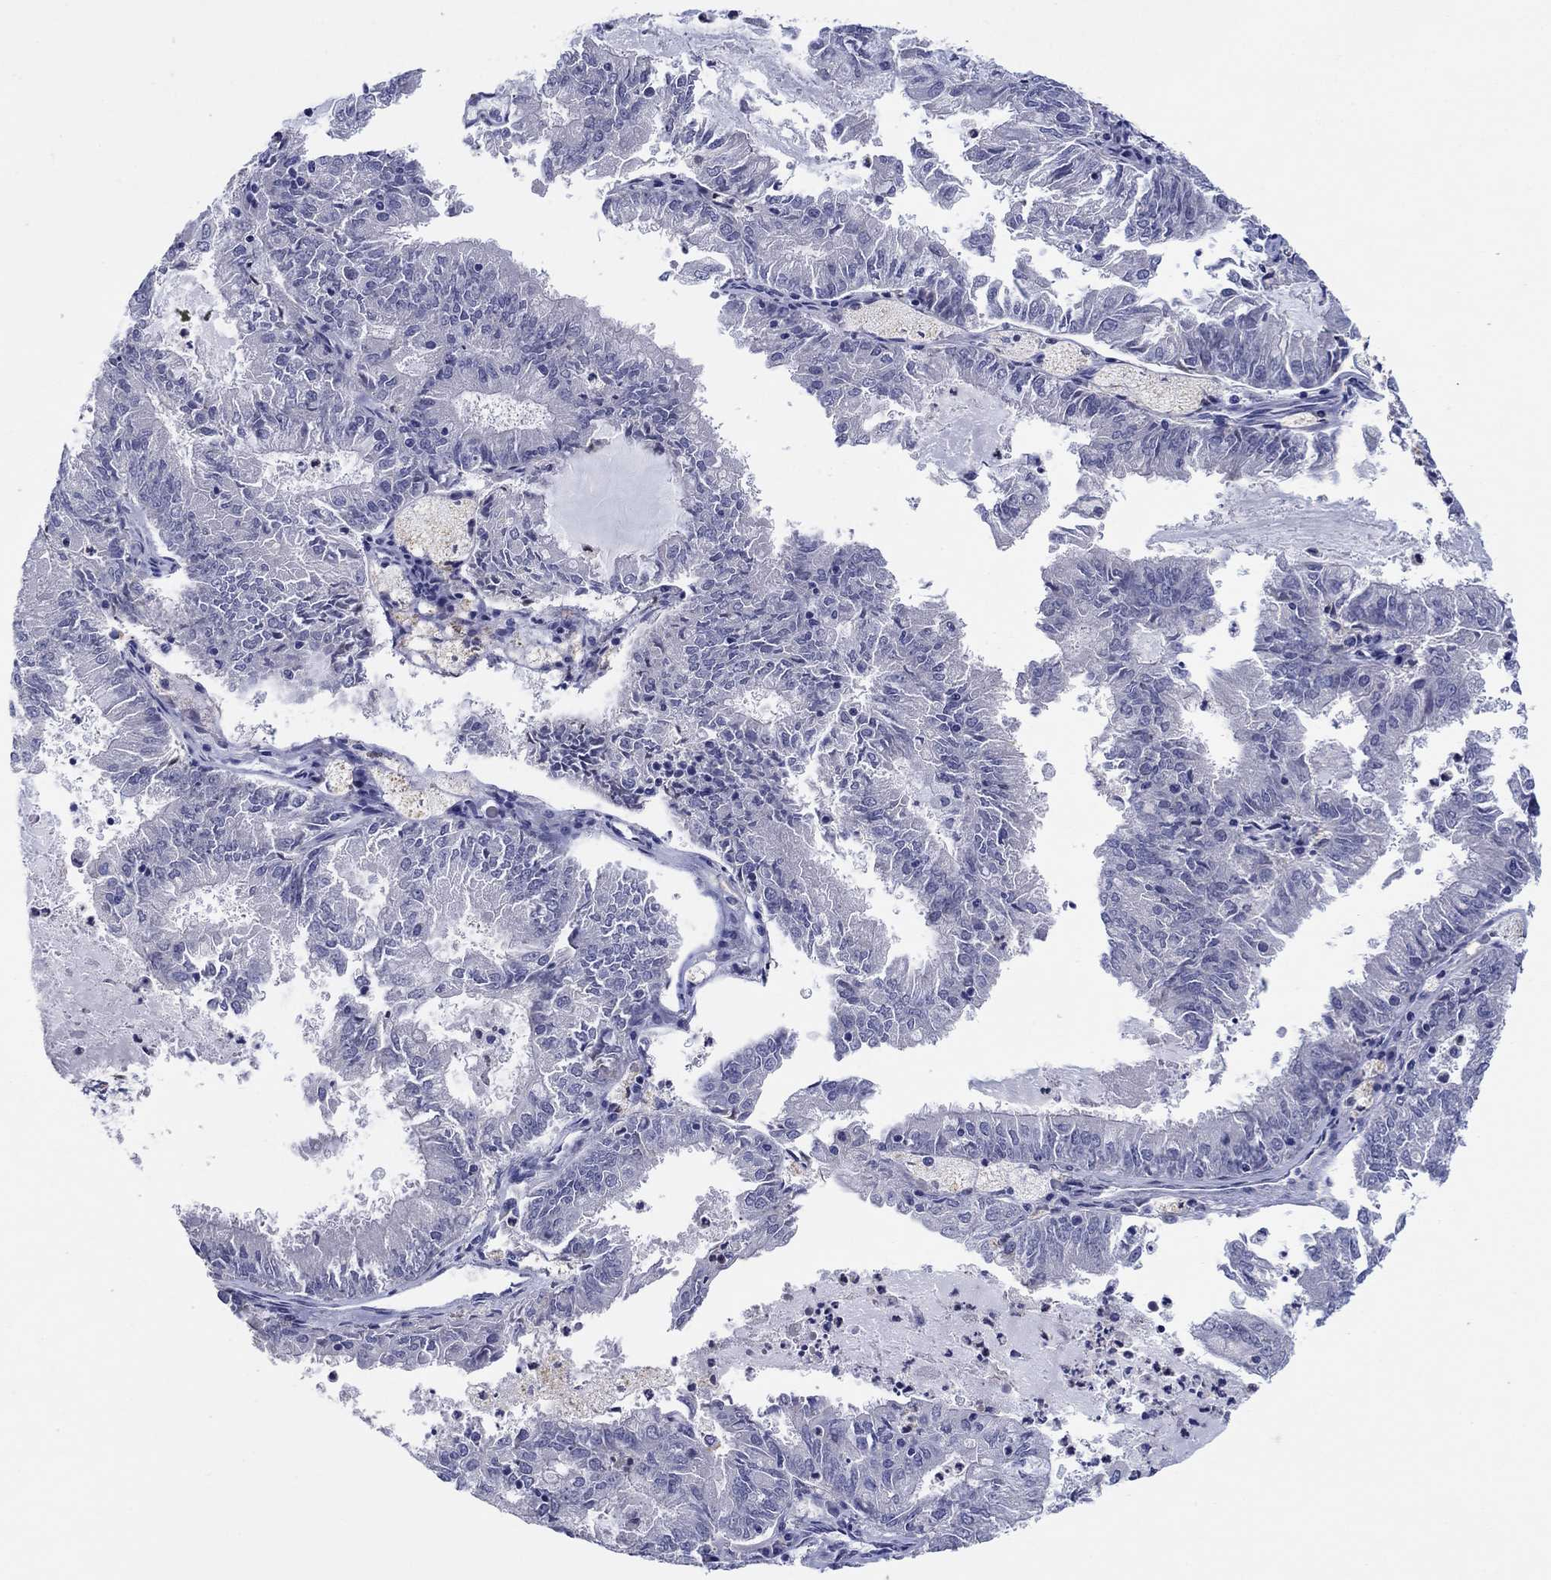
{"staining": {"intensity": "negative", "quantity": "none", "location": "none"}, "tissue": "endometrial cancer", "cell_type": "Tumor cells", "image_type": "cancer", "snomed": [{"axis": "morphology", "description": "Adenocarcinoma, NOS"}, {"axis": "topography", "description": "Endometrium"}], "caption": "Tumor cells show no significant protein positivity in endometrial cancer (adenocarcinoma).", "gene": "HDC", "patient": {"sex": "female", "age": 57}}